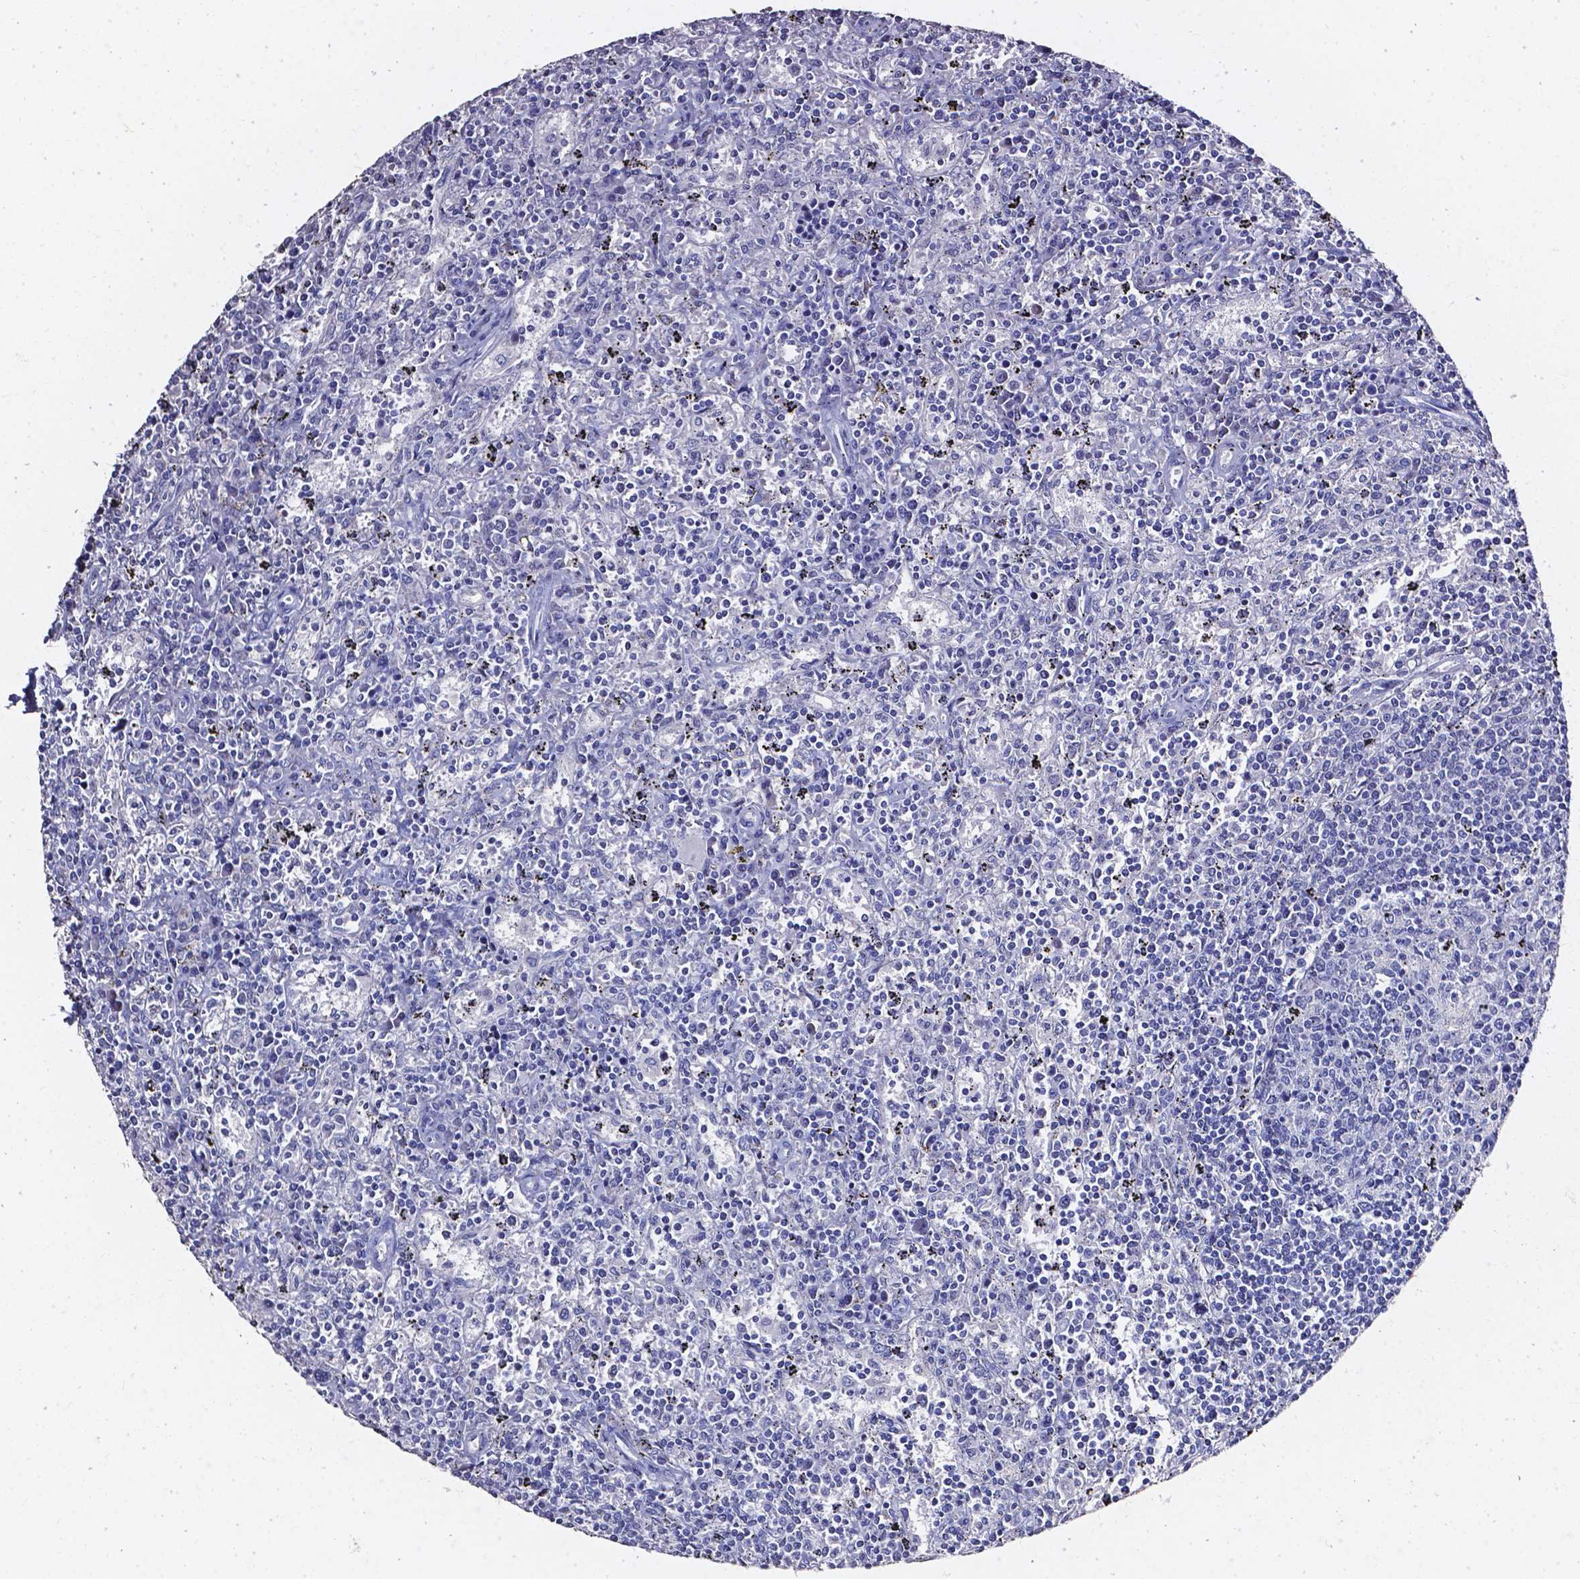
{"staining": {"intensity": "negative", "quantity": "none", "location": "none"}, "tissue": "lymphoma", "cell_type": "Tumor cells", "image_type": "cancer", "snomed": [{"axis": "morphology", "description": "Malignant lymphoma, non-Hodgkin's type, Low grade"}, {"axis": "topography", "description": "Spleen"}], "caption": "High power microscopy photomicrograph of an IHC micrograph of lymphoma, revealing no significant staining in tumor cells.", "gene": "AKR1B10", "patient": {"sex": "male", "age": 62}}